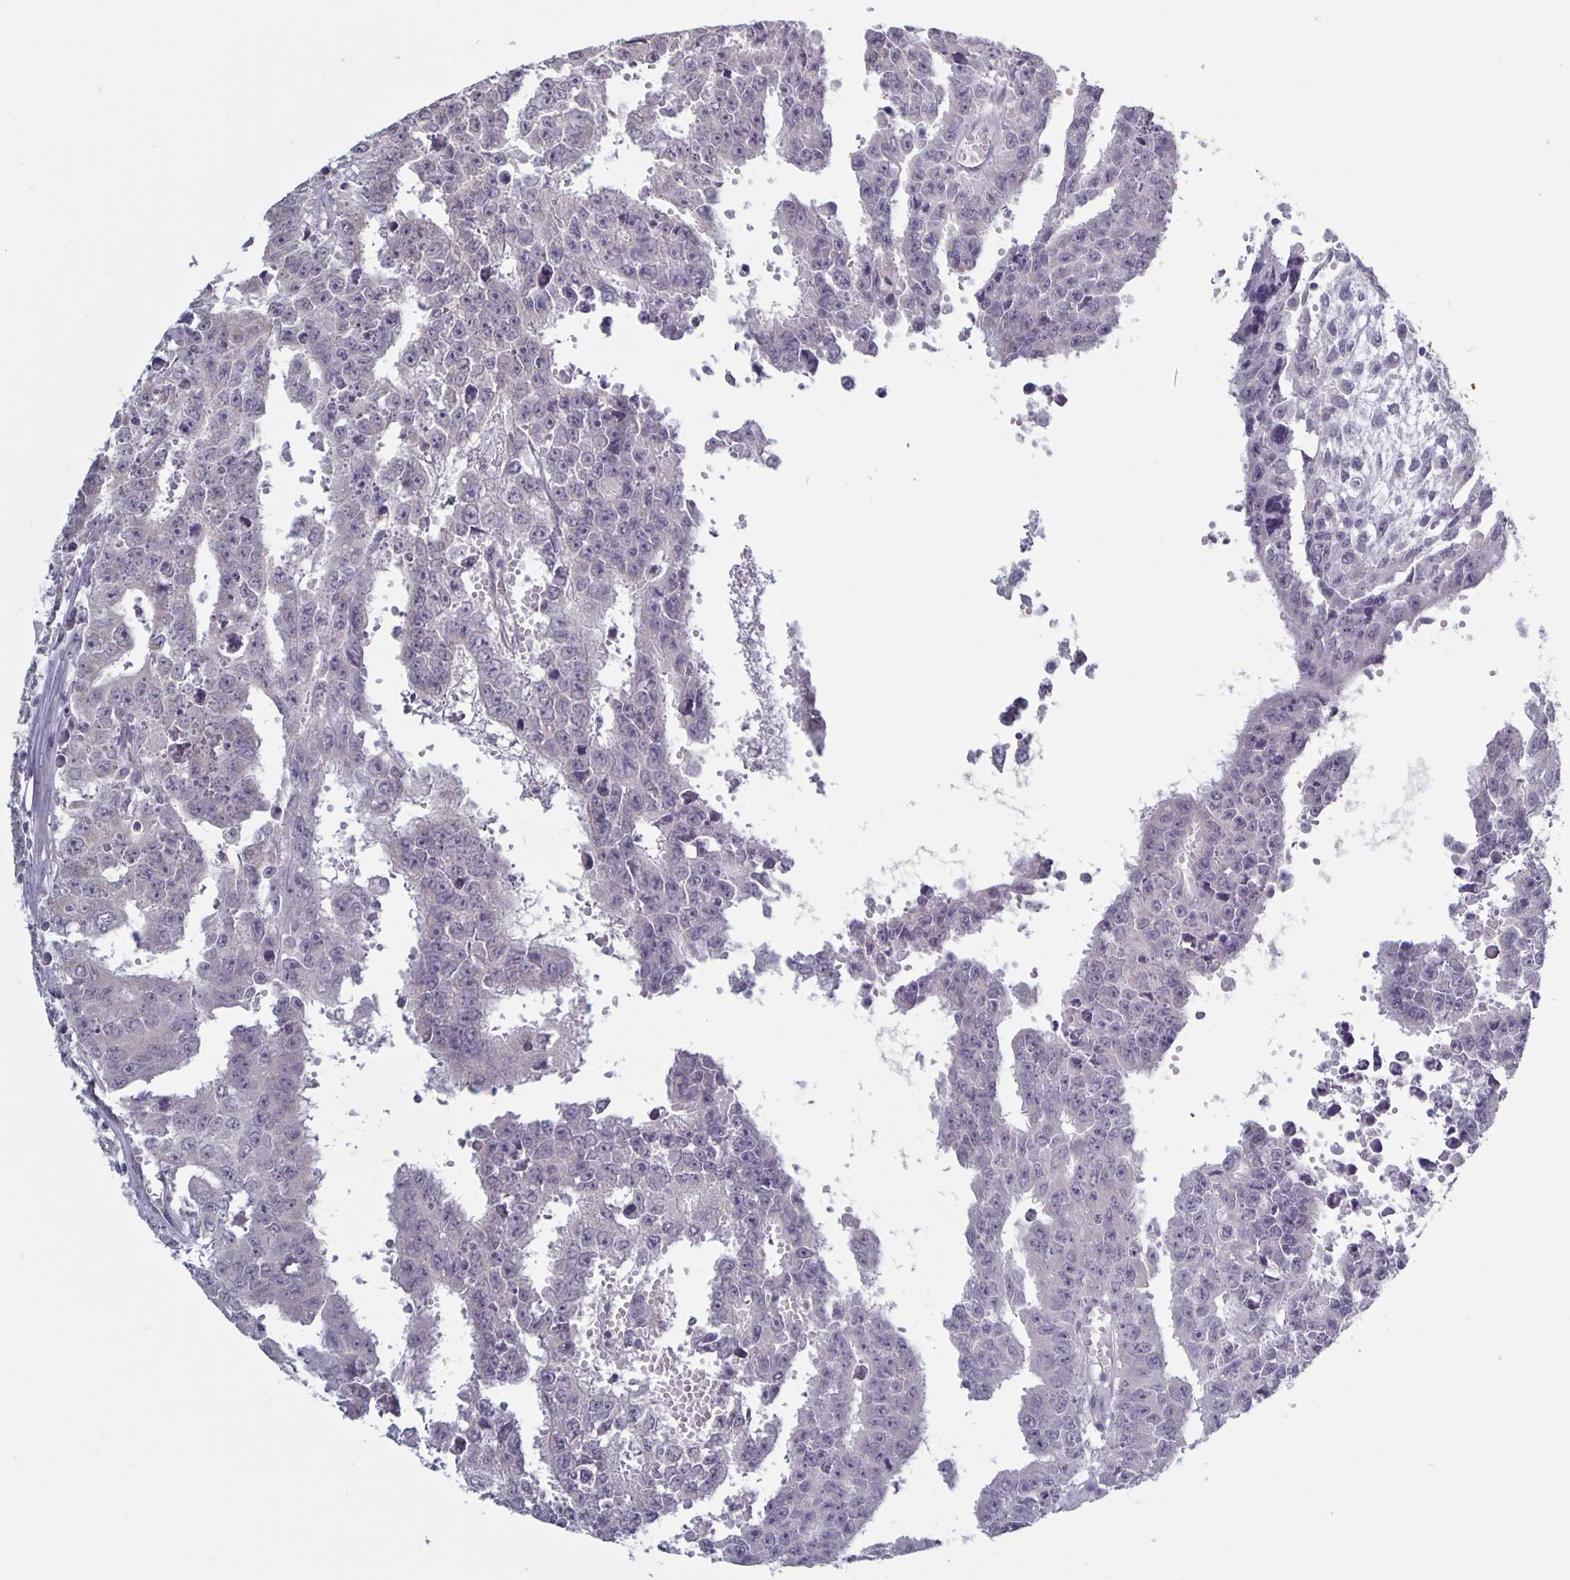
{"staining": {"intensity": "negative", "quantity": "none", "location": "none"}, "tissue": "testis cancer", "cell_type": "Tumor cells", "image_type": "cancer", "snomed": [{"axis": "morphology", "description": "Carcinoma, Embryonal, NOS"}, {"axis": "morphology", "description": "Teratoma, malignant, NOS"}, {"axis": "topography", "description": "Testis"}], "caption": "An immunohistochemistry histopathology image of testis malignant teratoma is shown. There is no staining in tumor cells of testis malignant teratoma. (DAB immunohistochemistry (IHC) visualized using brightfield microscopy, high magnification).", "gene": "PLCB3", "patient": {"sex": "male", "age": 24}}